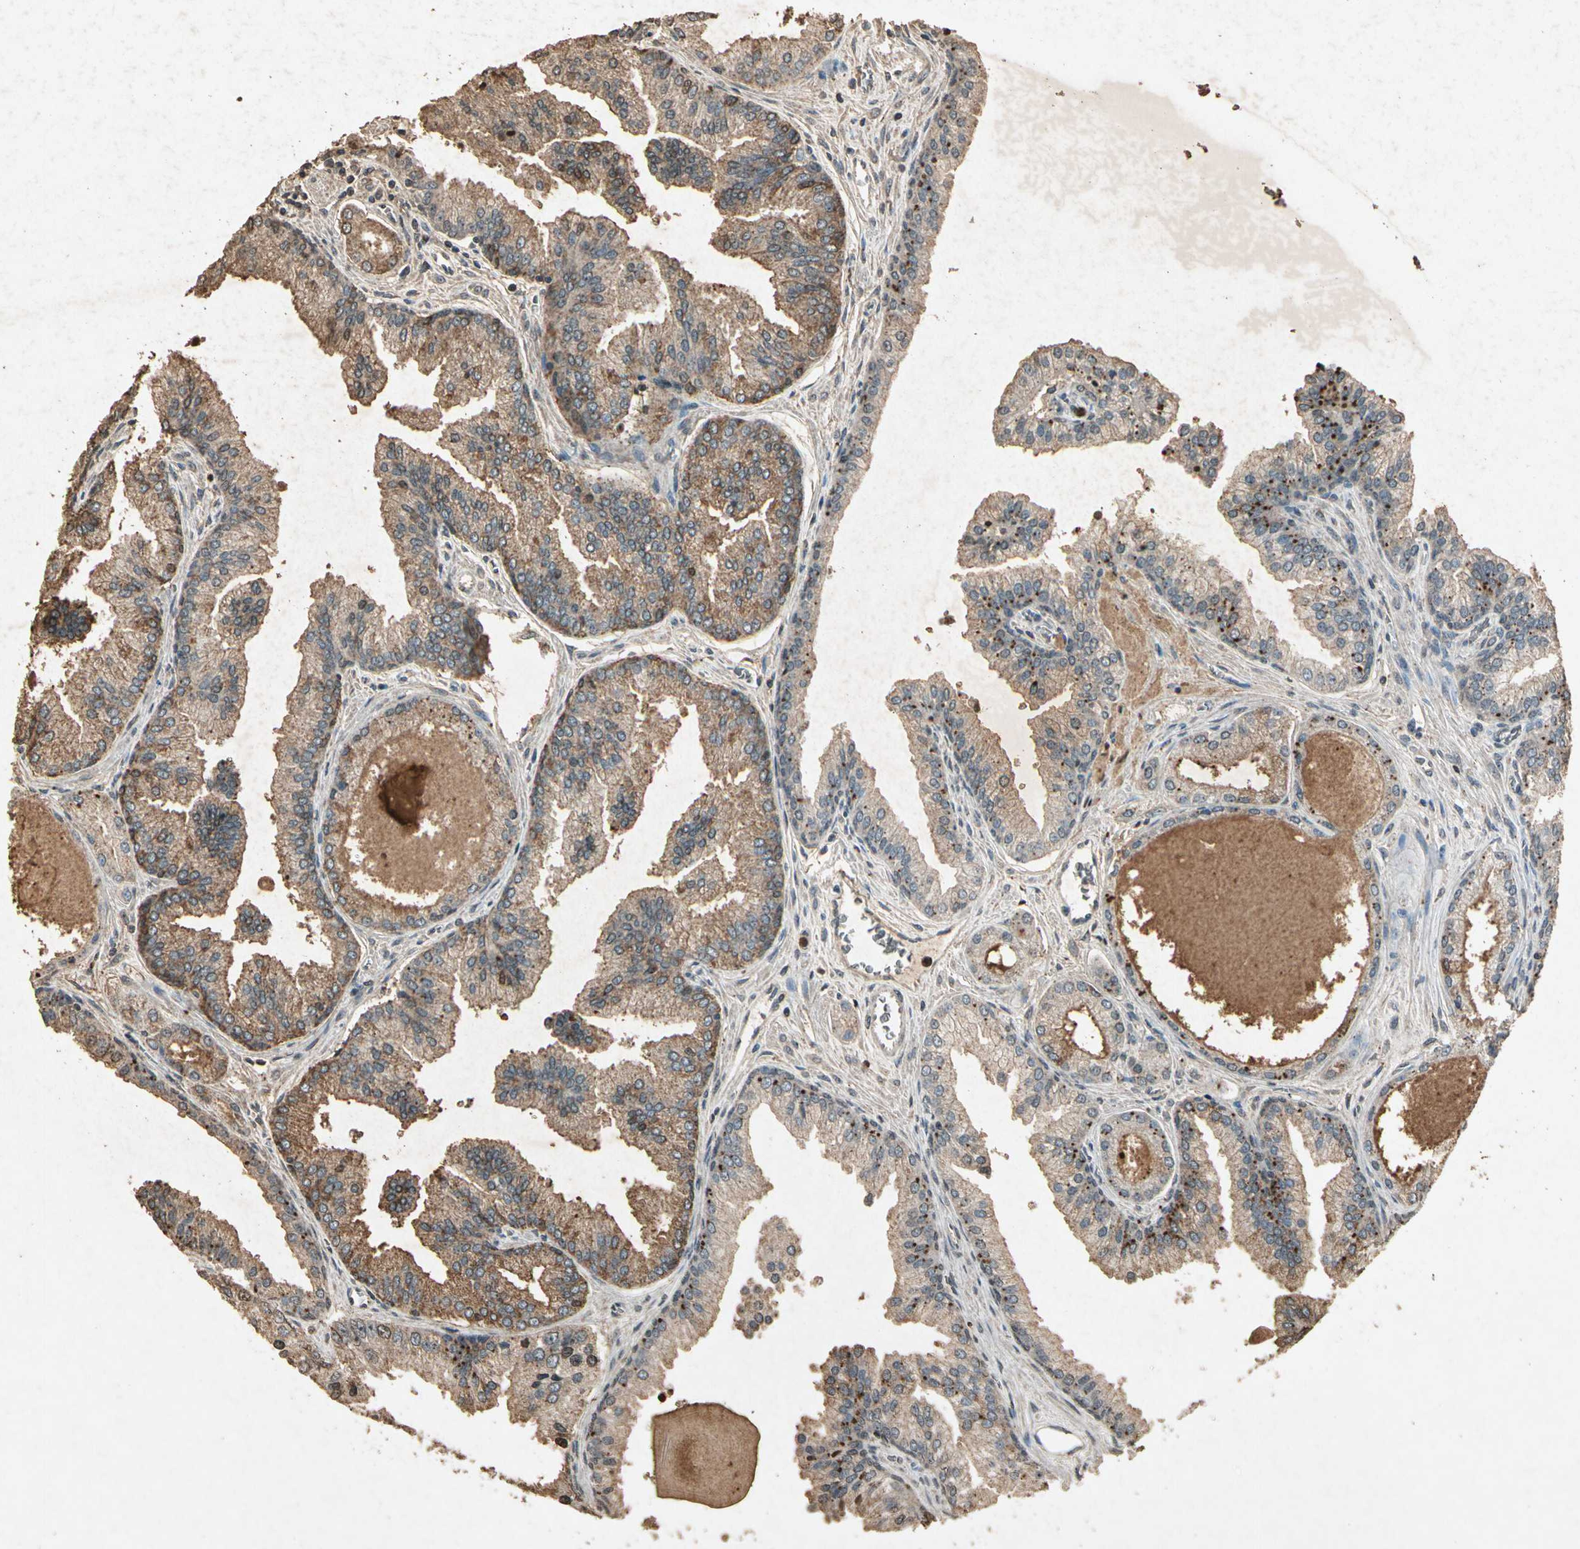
{"staining": {"intensity": "moderate", "quantity": ">75%", "location": "cytoplasmic/membranous"}, "tissue": "prostate cancer", "cell_type": "Tumor cells", "image_type": "cancer", "snomed": [{"axis": "morphology", "description": "Adenocarcinoma, Low grade"}, {"axis": "topography", "description": "Prostate"}], "caption": "Moderate cytoplasmic/membranous expression is identified in about >75% of tumor cells in prostate cancer.", "gene": "GC", "patient": {"sex": "male", "age": 59}}